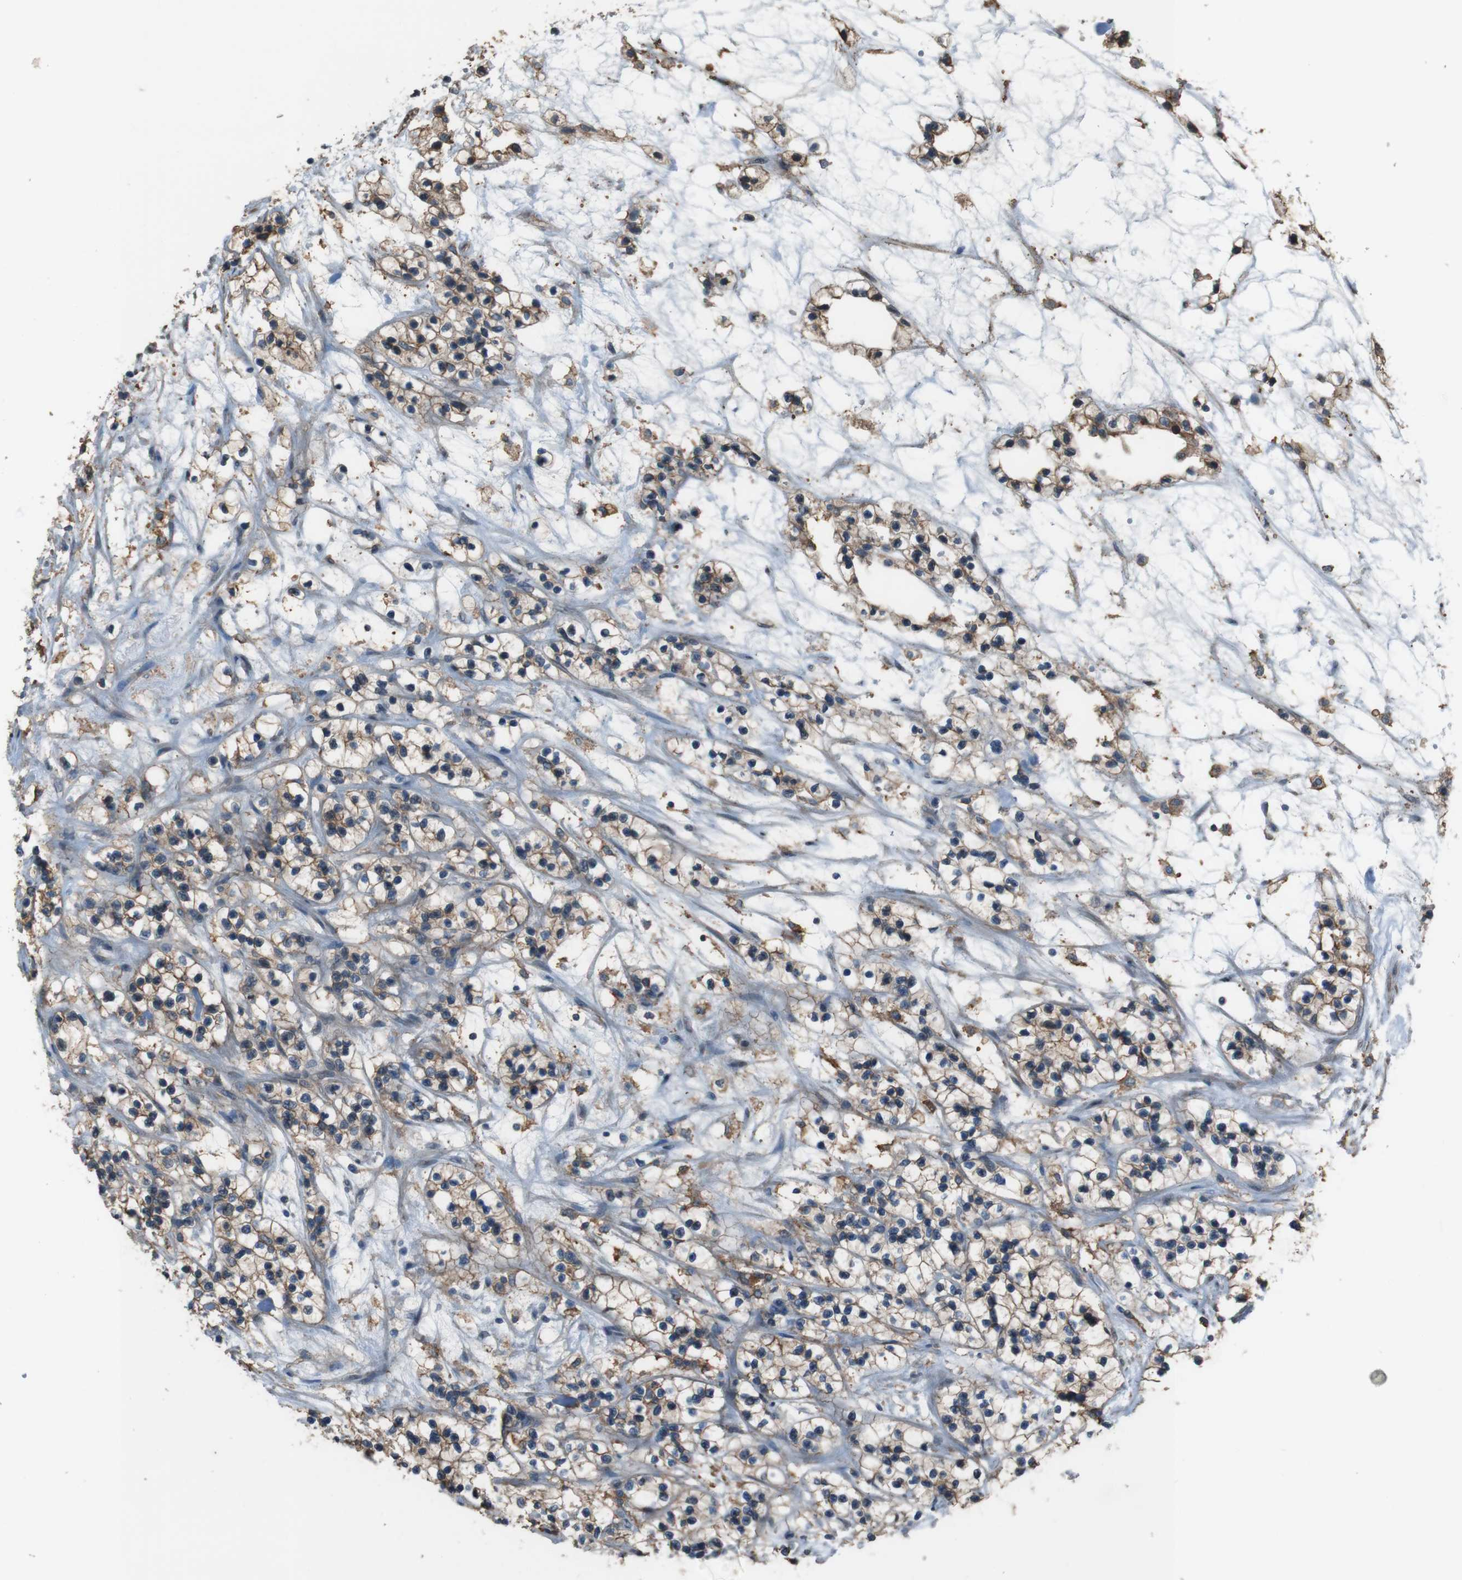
{"staining": {"intensity": "moderate", "quantity": ">75%", "location": "cytoplasmic/membranous"}, "tissue": "renal cancer", "cell_type": "Tumor cells", "image_type": "cancer", "snomed": [{"axis": "morphology", "description": "Adenocarcinoma, NOS"}, {"axis": "topography", "description": "Kidney"}], "caption": "Approximately >75% of tumor cells in renal cancer display moderate cytoplasmic/membranous protein staining as visualized by brown immunohistochemical staining.", "gene": "ATP2B1", "patient": {"sex": "female", "age": 57}}